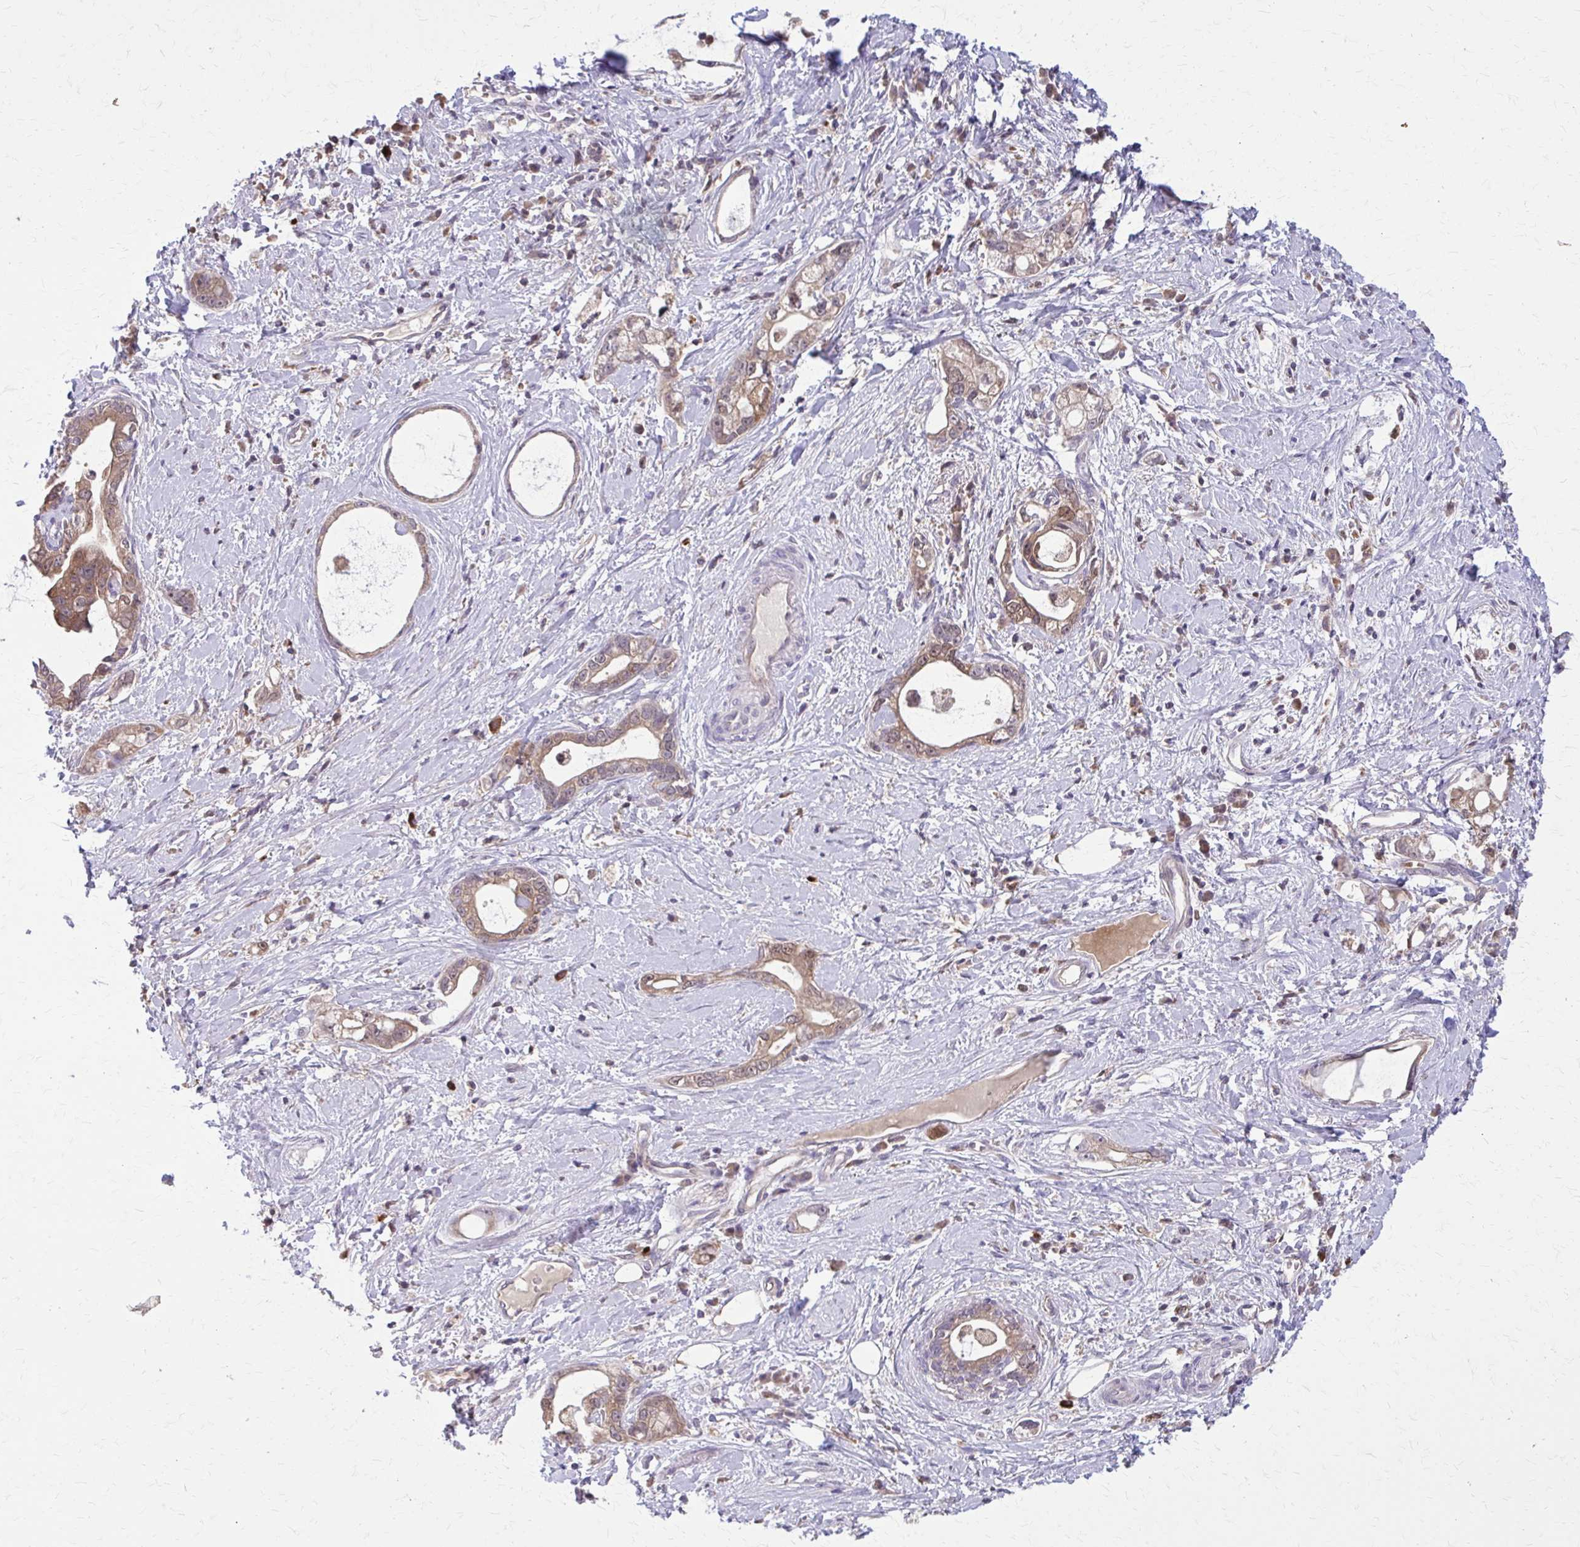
{"staining": {"intensity": "moderate", "quantity": ">75%", "location": "cytoplasmic/membranous,nuclear"}, "tissue": "stomach cancer", "cell_type": "Tumor cells", "image_type": "cancer", "snomed": [{"axis": "morphology", "description": "Adenocarcinoma, NOS"}, {"axis": "topography", "description": "Stomach"}], "caption": "Protein staining by immunohistochemistry shows moderate cytoplasmic/membranous and nuclear positivity in approximately >75% of tumor cells in stomach cancer (adenocarcinoma).", "gene": "NRBF2", "patient": {"sex": "male", "age": 55}}